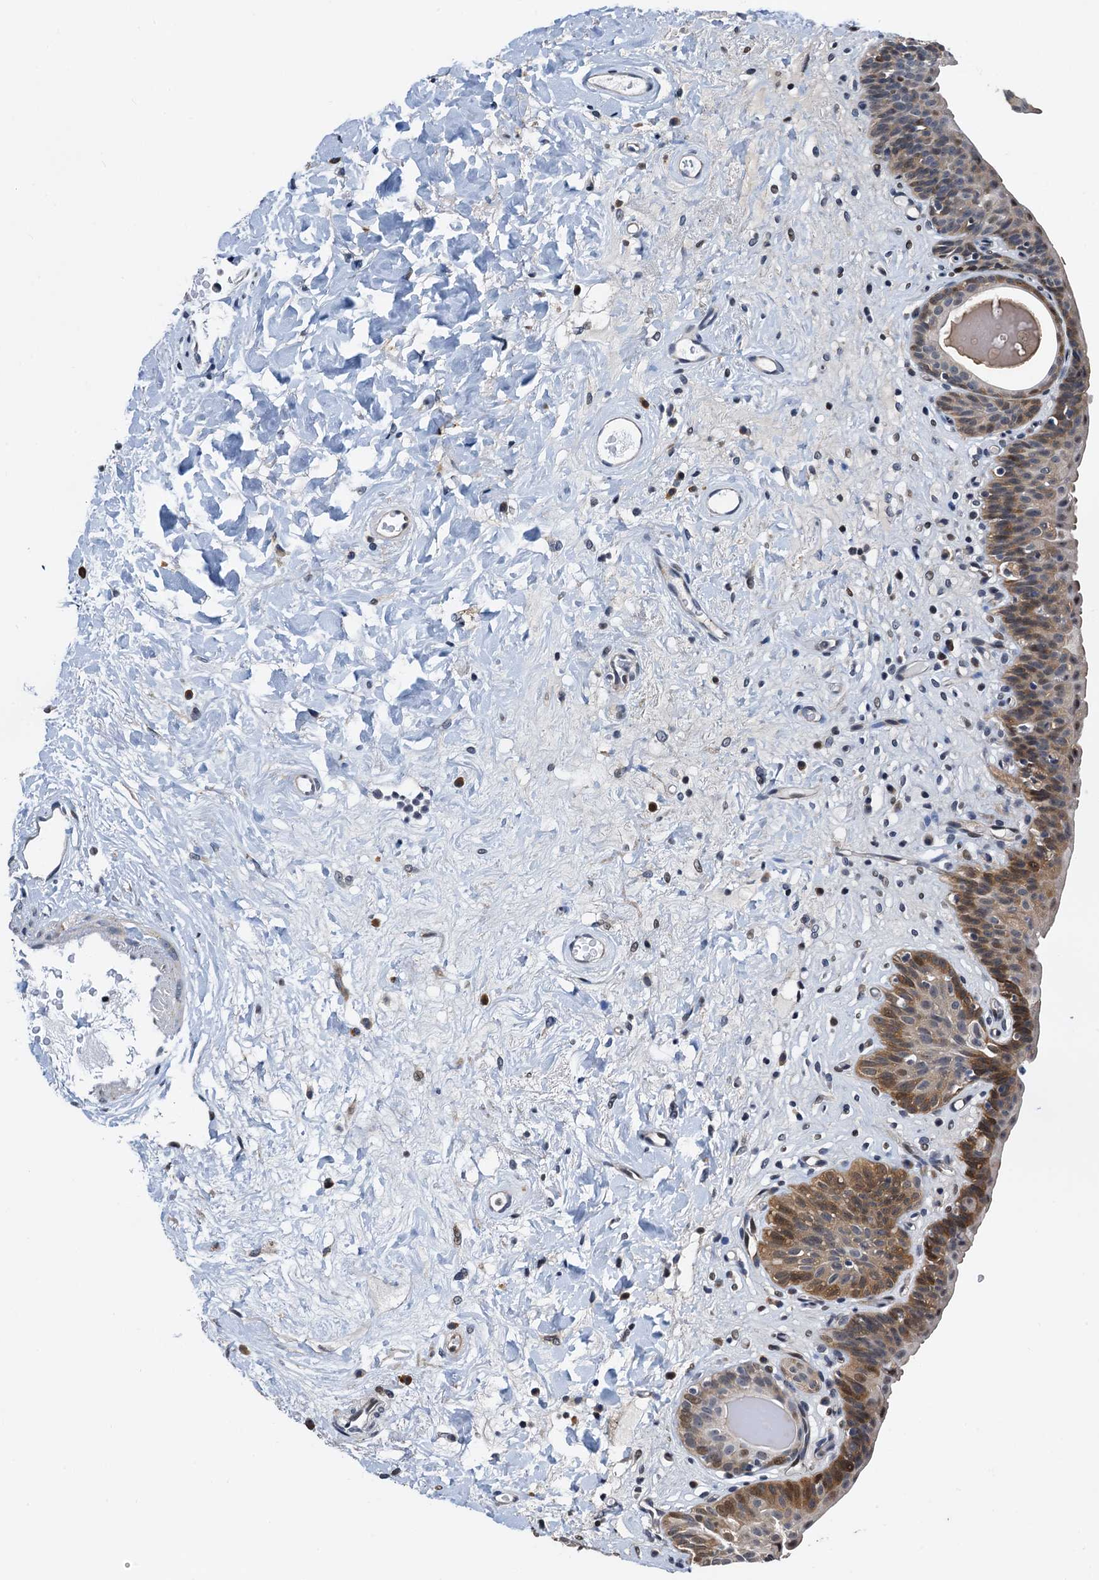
{"staining": {"intensity": "moderate", "quantity": "25%-75%", "location": "cytoplasmic/membranous,nuclear"}, "tissue": "urinary bladder", "cell_type": "Urothelial cells", "image_type": "normal", "snomed": [{"axis": "morphology", "description": "Normal tissue, NOS"}, {"axis": "topography", "description": "Urinary bladder"}], "caption": "A micrograph of human urinary bladder stained for a protein shows moderate cytoplasmic/membranous,nuclear brown staining in urothelial cells. (Stains: DAB (3,3'-diaminobenzidine) in brown, nuclei in blue, Microscopy: brightfield microscopy at high magnification).", "gene": "FAM222A", "patient": {"sex": "male", "age": 83}}